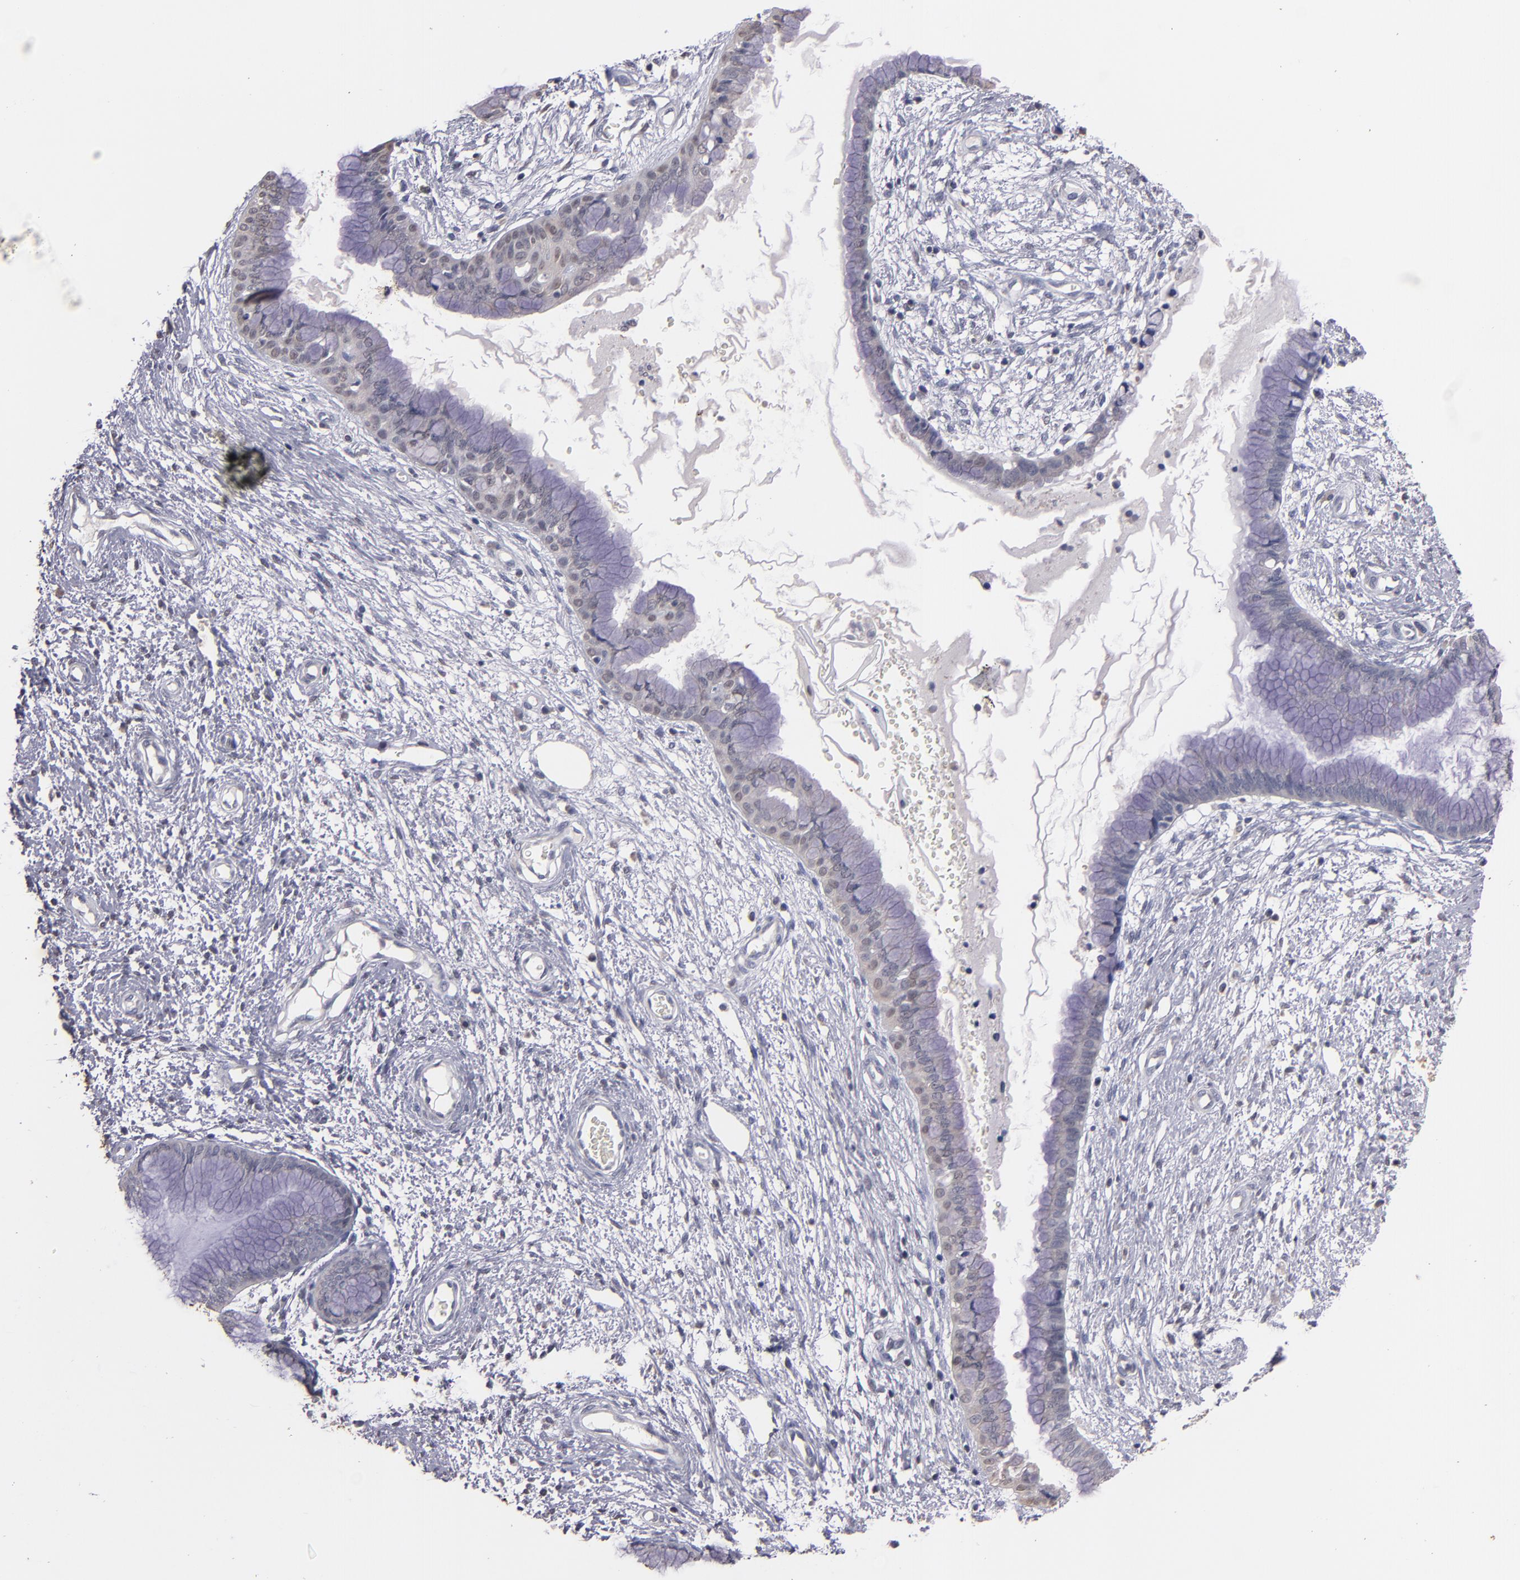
{"staining": {"intensity": "weak", "quantity": "<25%", "location": "cytoplasmic/membranous"}, "tissue": "cervix", "cell_type": "Glandular cells", "image_type": "normal", "snomed": [{"axis": "morphology", "description": "Normal tissue, NOS"}, {"axis": "topography", "description": "Cervix"}], "caption": "High magnification brightfield microscopy of normal cervix stained with DAB (3,3'-diaminobenzidine) (brown) and counterstained with hematoxylin (blue): glandular cells show no significant expression. The staining is performed using DAB (3,3'-diaminobenzidine) brown chromogen with nuclei counter-stained in using hematoxylin.", "gene": "S100A1", "patient": {"sex": "female", "age": 55}}